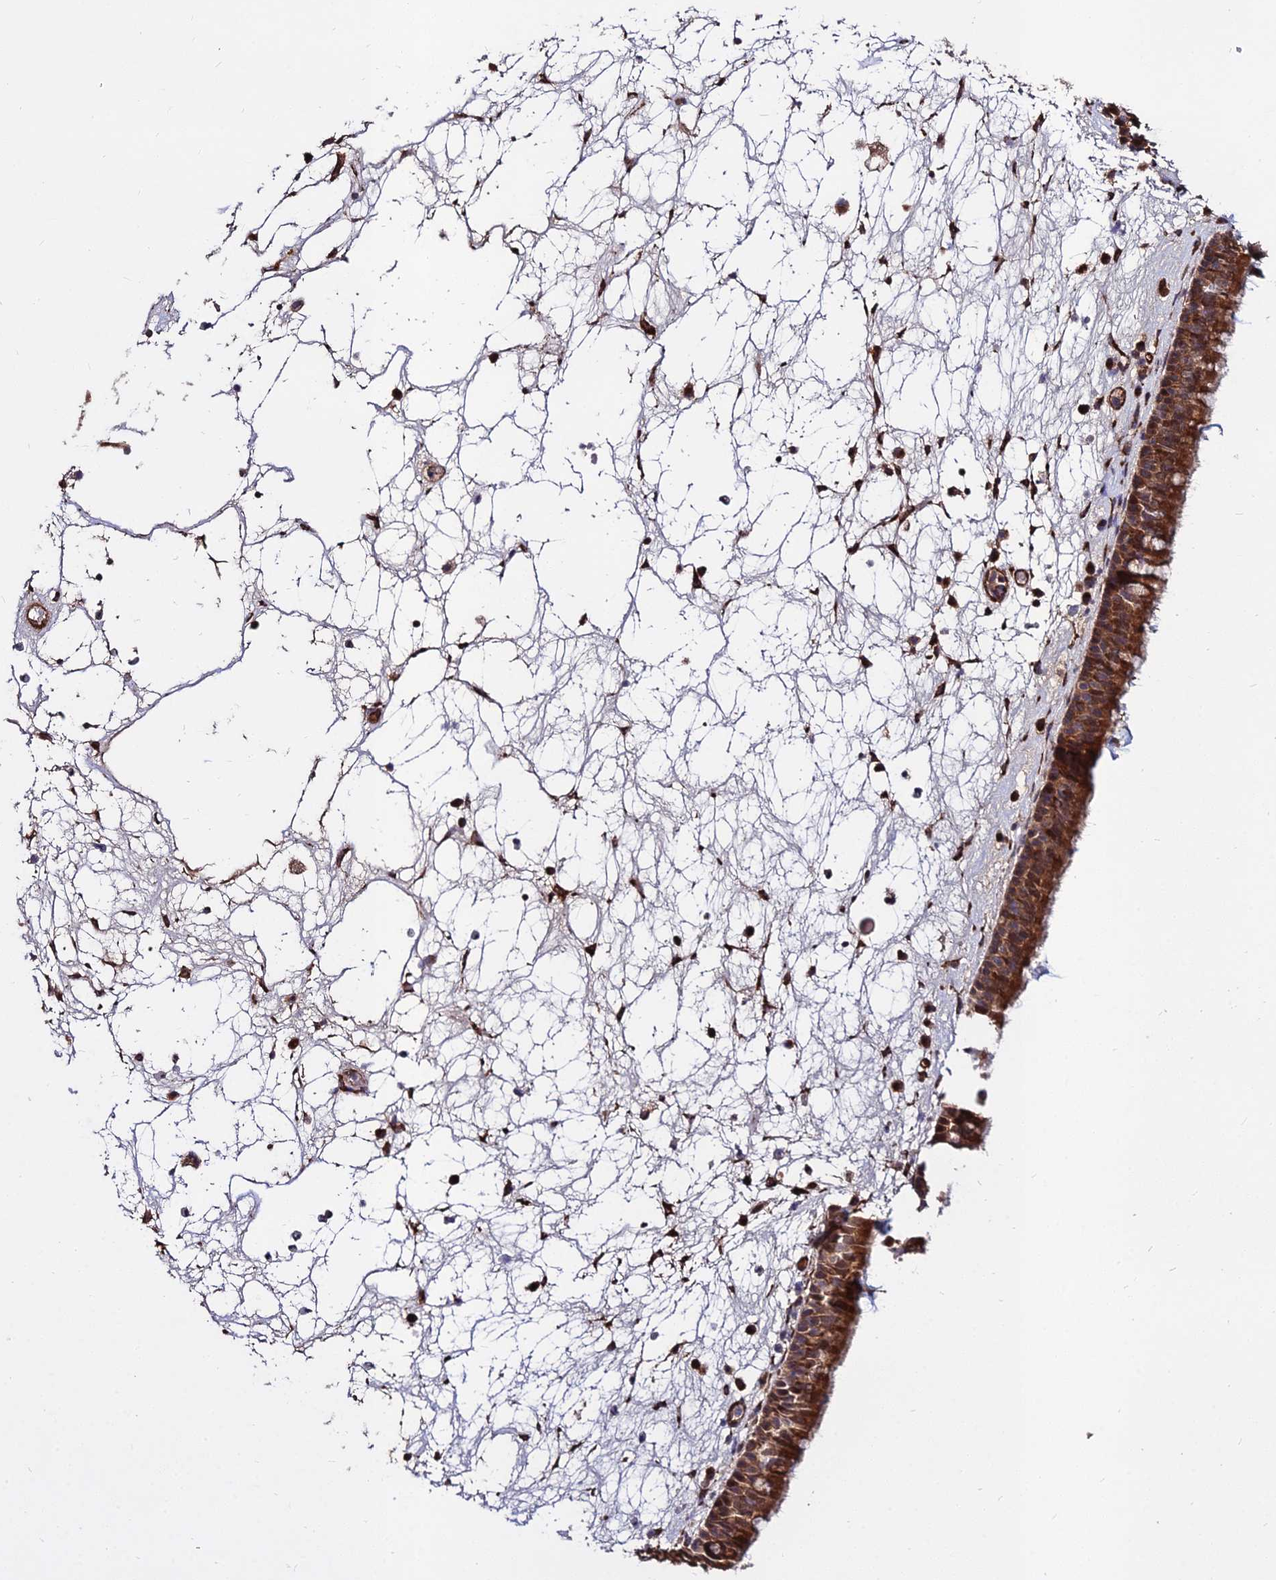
{"staining": {"intensity": "strong", "quantity": ">75%", "location": "cytoplasmic/membranous"}, "tissue": "nasopharynx", "cell_type": "Respiratory epithelial cells", "image_type": "normal", "snomed": [{"axis": "morphology", "description": "Normal tissue, NOS"}, {"axis": "morphology", "description": "Inflammation, NOS"}, {"axis": "morphology", "description": "Malignant melanoma, Metastatic site"}, {"axis": "topography", "description": "Nasopharynx"}], "caption": "Protein staining reveals strong cytoplasmic/membranous expression in about >75% of respiratory epithelial cells in benign nasopharynx. (DAB IHC, brown staining for protein, blue staining for nuclei).", "gene": "GRTP1", "patient": {"sex": "male", "age": 70}}